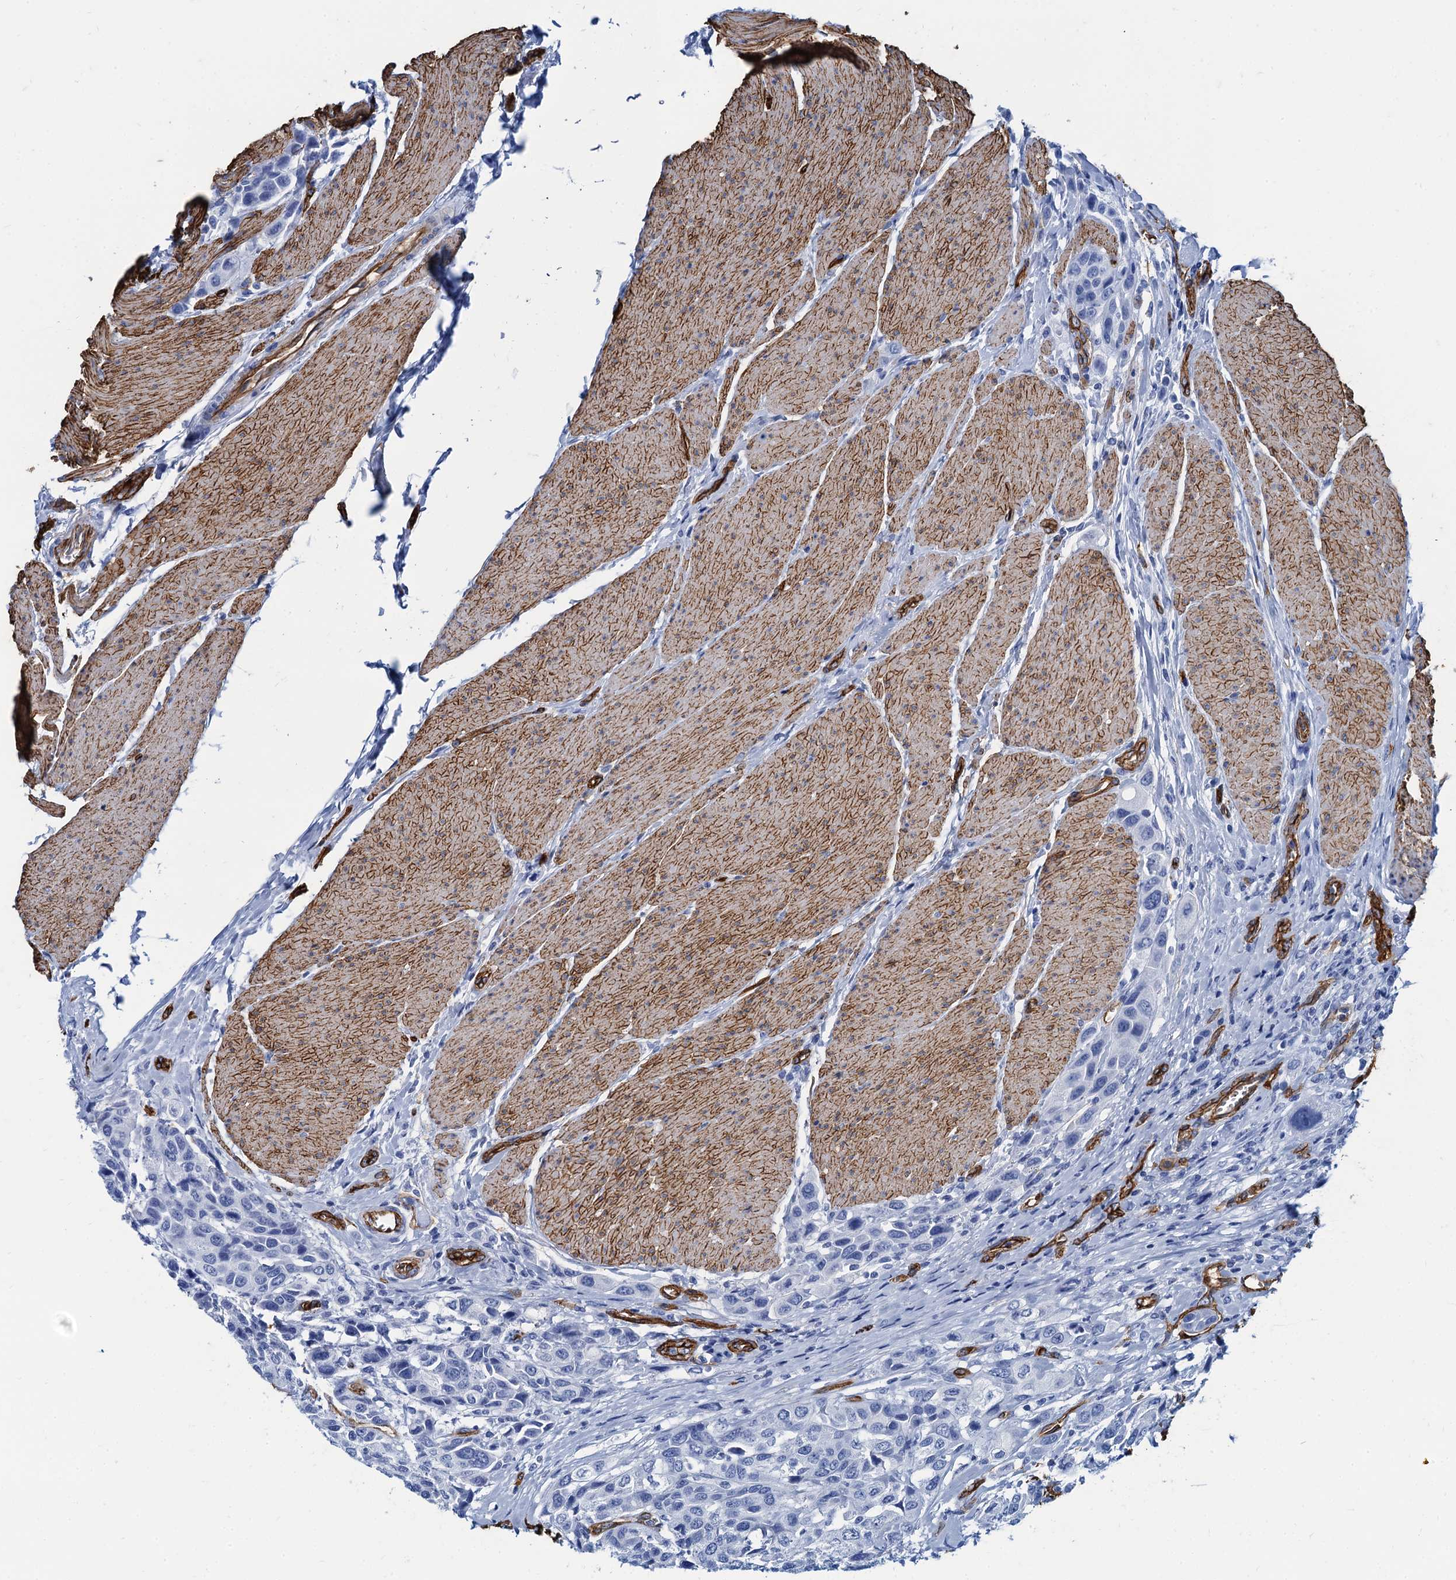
{"staining": {"intensity": "negative", "quantity": "none", "location": "none"}, "tissue": "urothelial cancer", "cell_type": "Tumor cells", "image_type": "cancer", "snomed": [{"axis": "morphology", "description": "Urothelial carcinoma, High grade"}, {"axis": "topography", "description": "Urinary bladder"}], "caption": "This is an immunohistochemistry photomicrograph of human urothelial cancer. There is no expression in tumor cells.", "gene": "CAVIN2", "patient": {"sex": "male", "age": 50}}